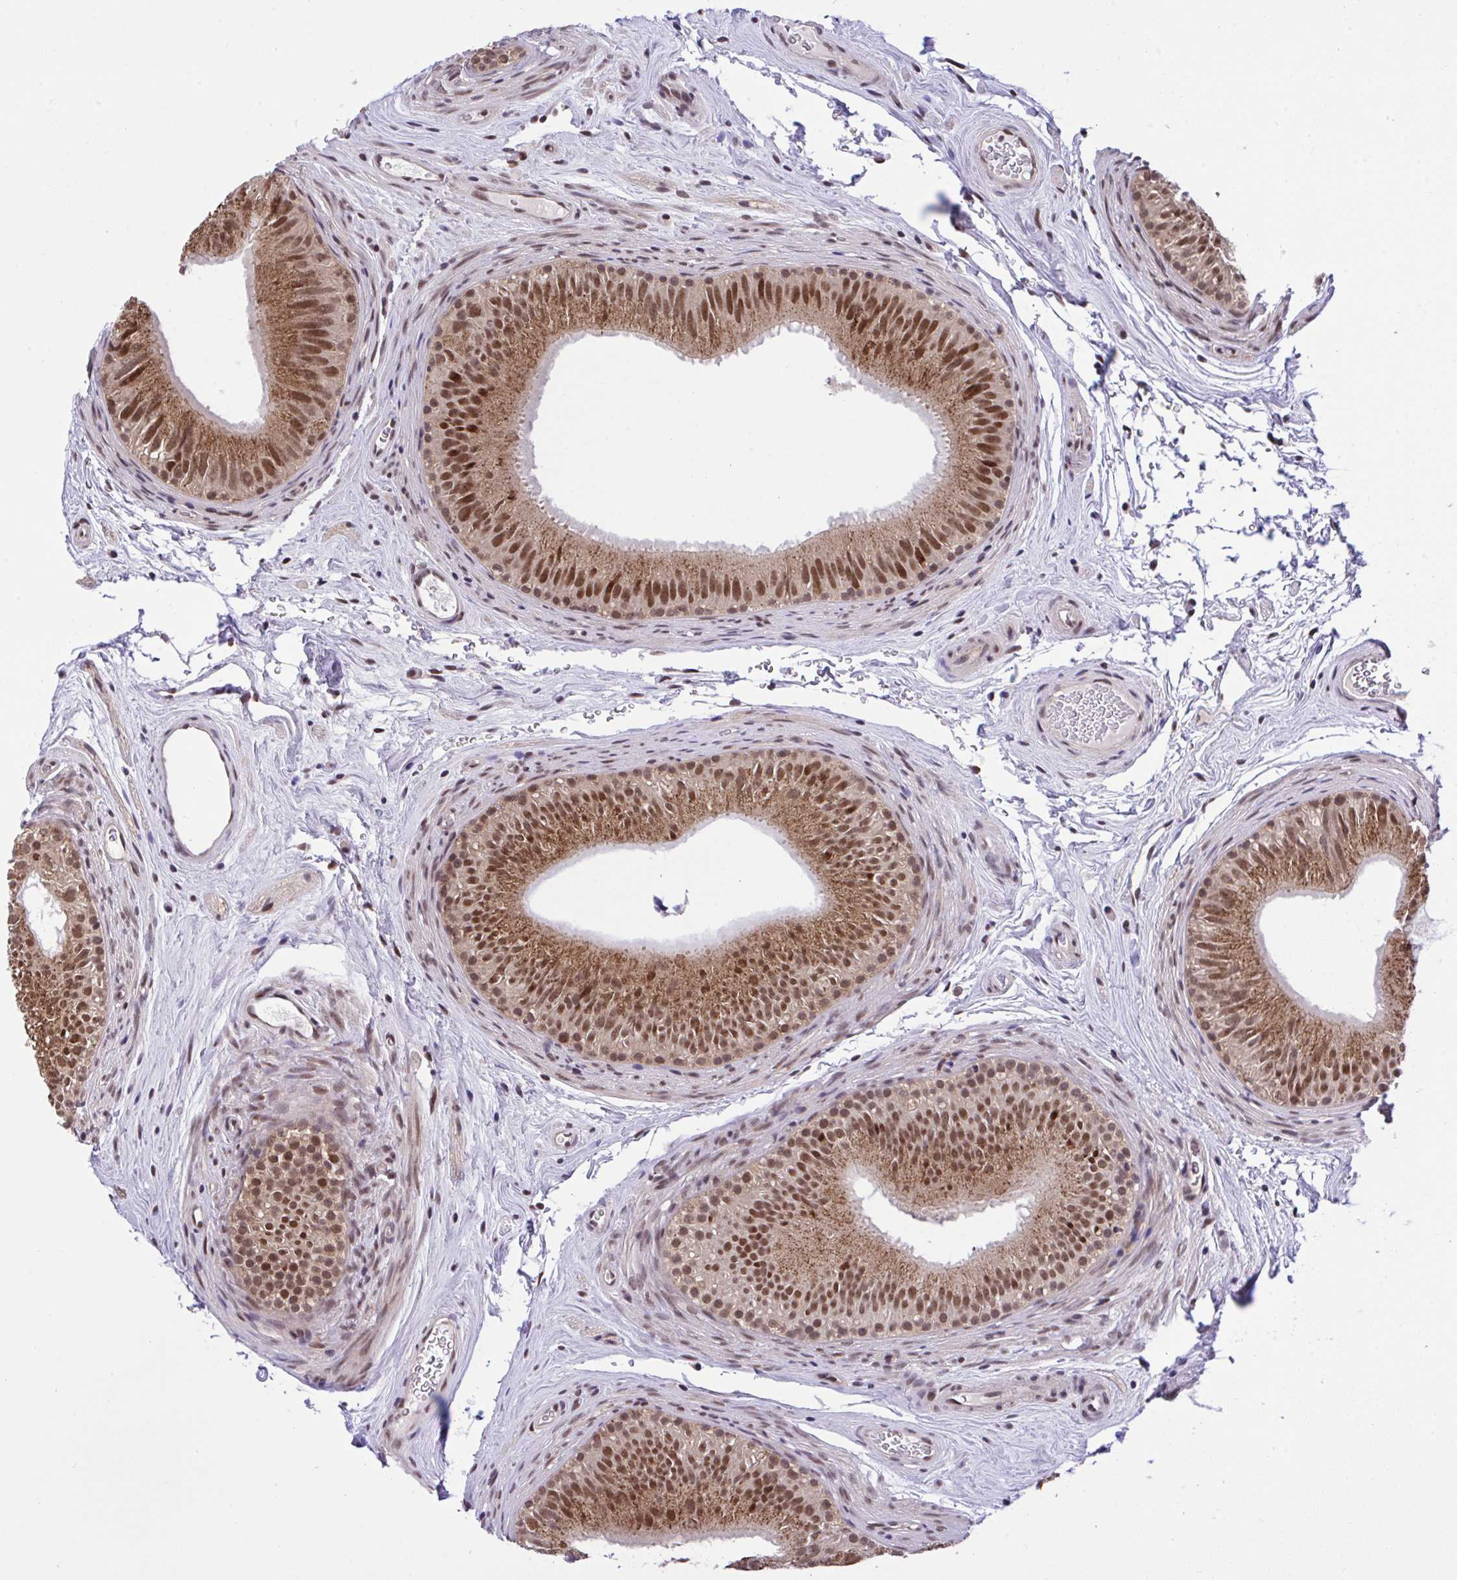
{"staining": {"intensity": "moderate", "quantity": ">75%", "location": "cytoplasmic/membranous,nuclear"}, "tissue": "epididymis", "cell_type": "Glandular cells", "image_type": "normal", "snomed": [{"axis": "morphology", "description": "Normal tissue, NOS"}, {"axis": "topography", "description": "Epididymis"}], "caption": "Immunohistochemical staining of normal epididymis exhibits moderate cytoplasmic/membranous,nuclear protein staining in approximately >75% of glandular cells.", "gene": "GLIS3", "patient": {"sex": "male", "age": 44}}